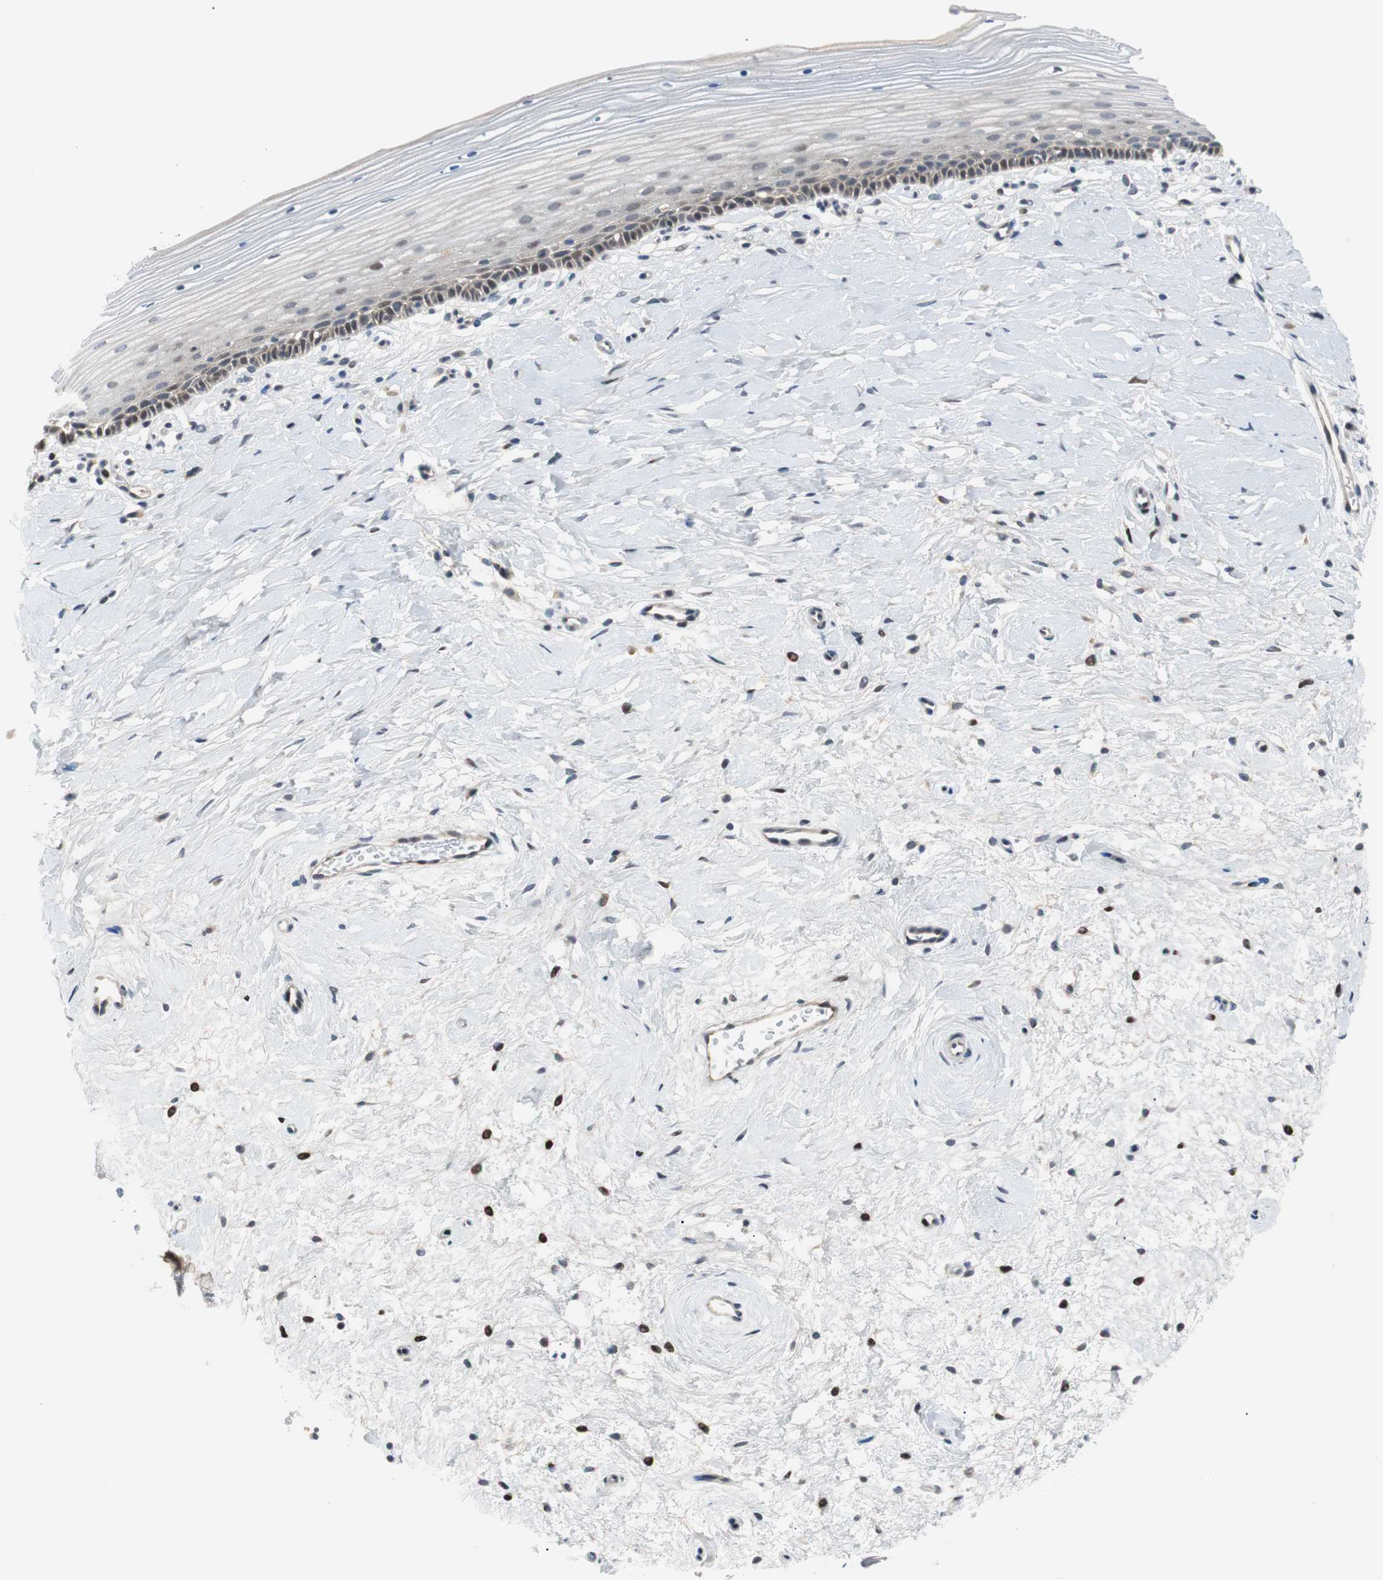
{"staining": {"intensity": "moderate", "quantity": "<25%", "location": "nuclear"}, "tissue": "cervix", "cell_type": "Glandular cells", "image_type": "normal", "snomed": [{"axis": "morphology", "description": "Normal tissue, NOS"}, {"axis": "topography", "description": "Cervix"}], "caption": "Protein expression analysis of unremarkable cervix reveals moderate nuclear positivity in approximately <25% of glandular cells. Using DAB (3,3'-diaminobenzidine) (brown) and hematoxylin (blue) stains, captured at high magnification using brightfield microscopy.", "gene": "MAP2K4", "patient": {"sex": "female", "age": 39}}